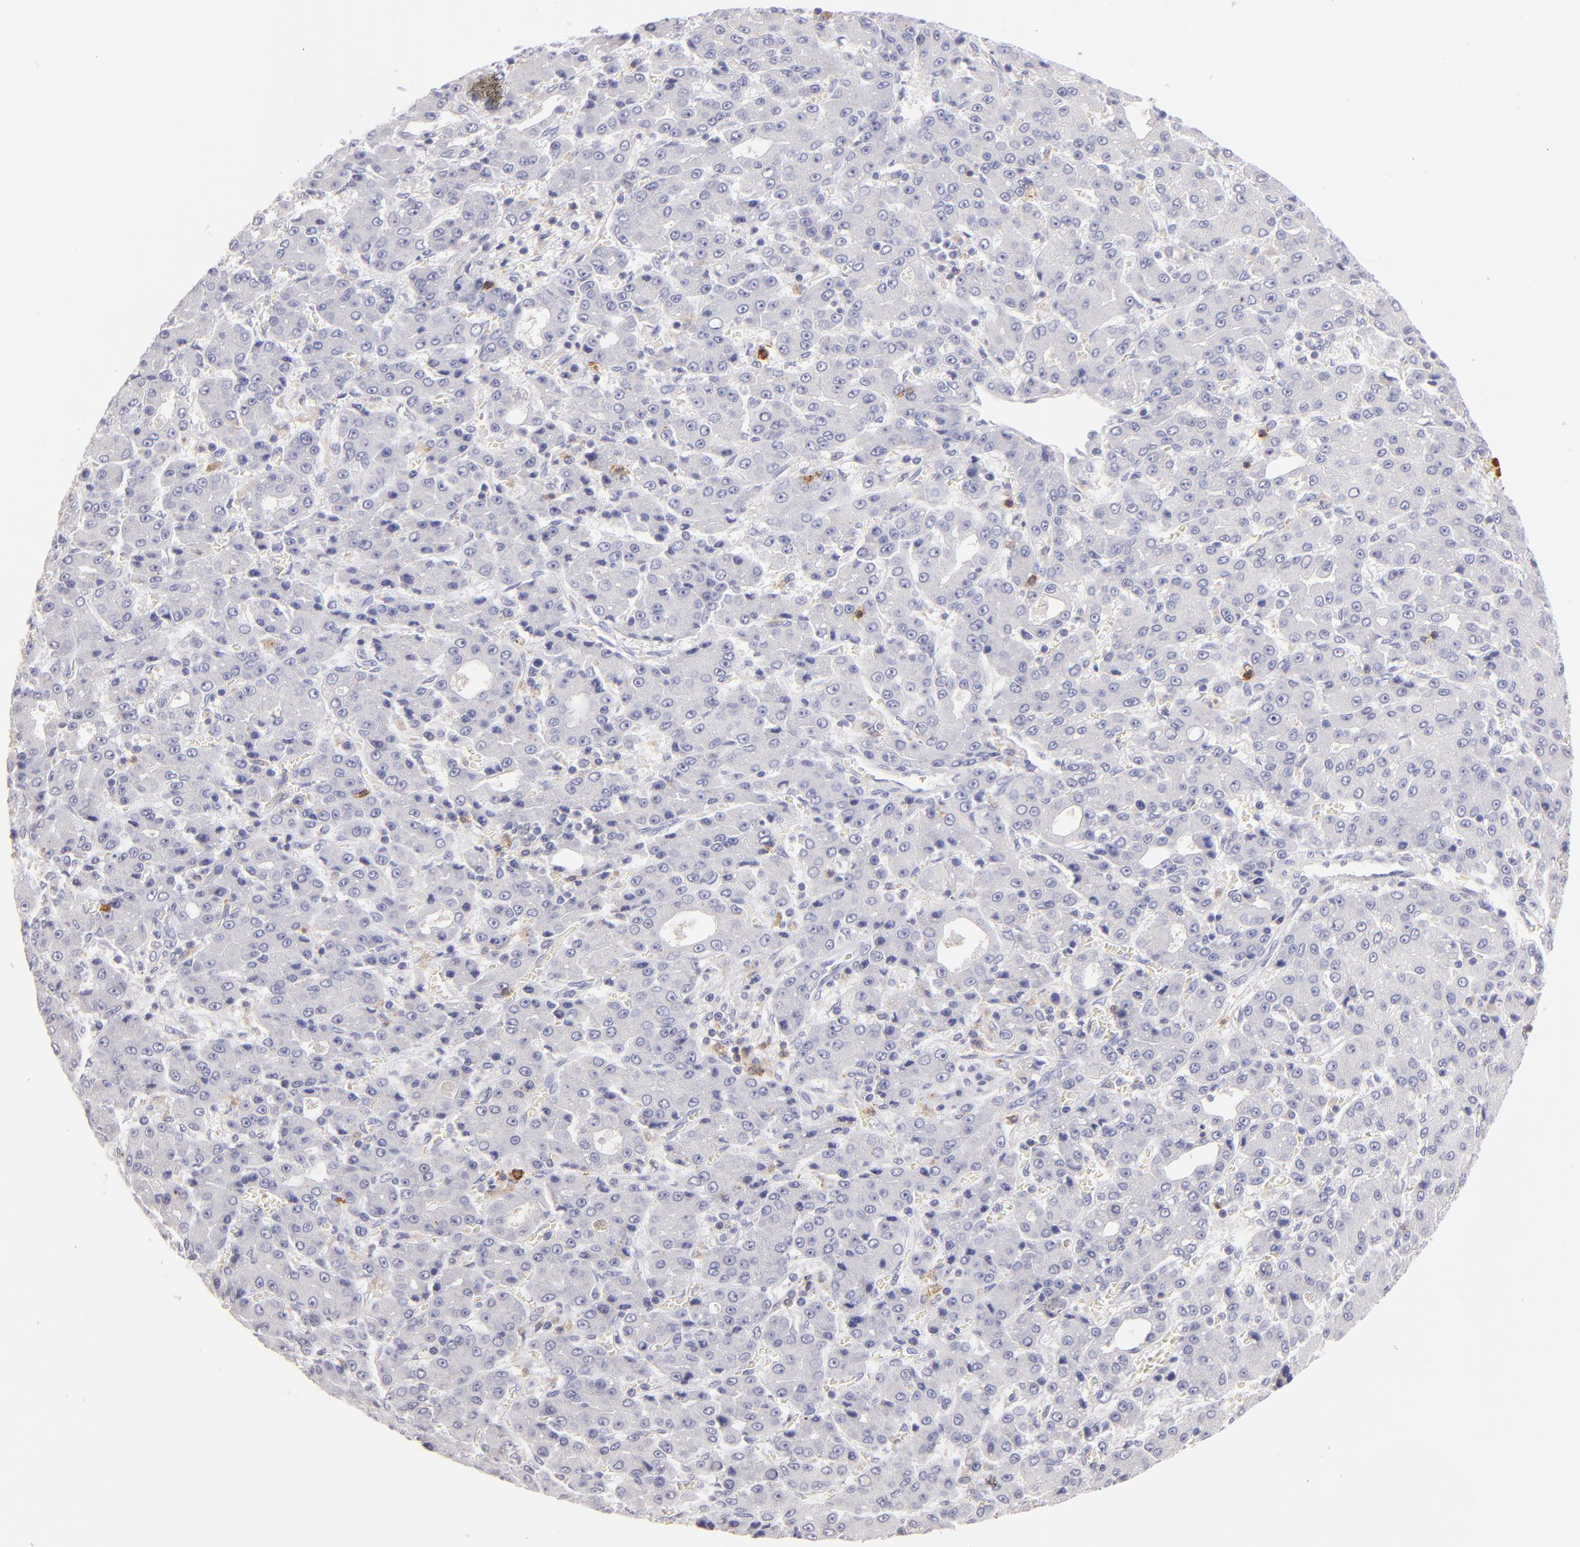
{"staining": {"intensity": "negative", "quantity": "none", "location": "none"}, "tissue": "liver cancer", "cell_type": "Tumor cells", "image_type": "cancer", "snomed": [{"axis": "morphology", "description": "Carcinoma, Hepatocellular, NOS"}, {"axis": "topography", "description": "Liver"}], "caption": "An immunohistochemistry micrograph of hepatocellular carcinoma (liver) is shown. There is no staining in tumor cells of hepatocellular carcinoma (liver). Brightfield microscopy of immunohistochemistry stained with DAB (3,3'-diaminobenzidine) (brown) and hematoxylin (blue), captured at high magnification.", "gene": "IL2RA", "patient": {"sex": "male", "age": 69}}